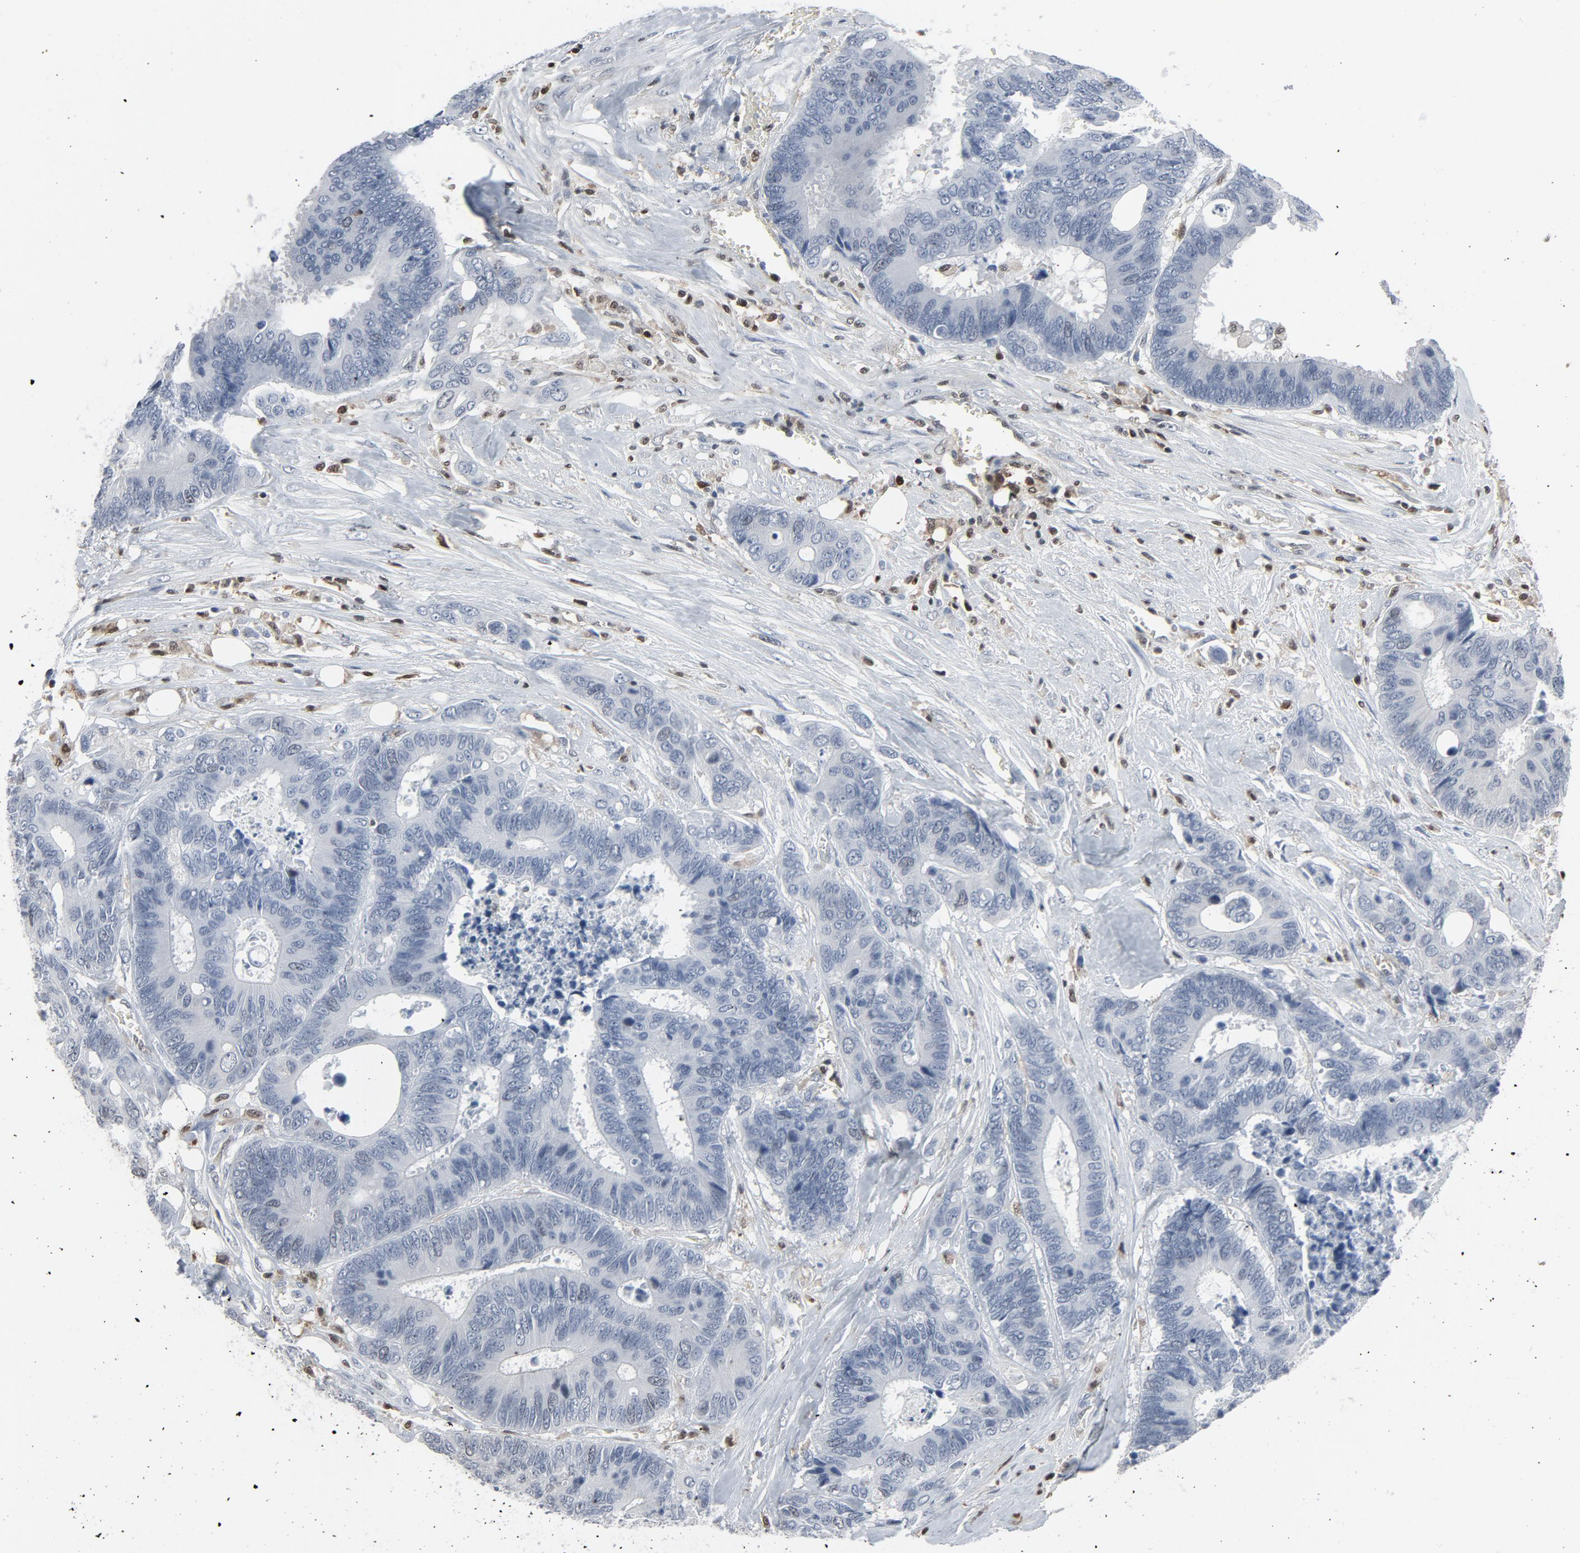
{"staining": {"intensity": "negative", "quantity": "none", "location": "none"}, "tissue": "colorectal cancer", "cell_type": "Tumor cells", "image_type": "cancer", "snomed": [{"axis": "morphology", "description": "Adenocarcinoma, NOS"}, {"axis": "topography", "description": "Rectum"}], "caption": "Micrograph shows no significant protein positivity in tumor cells of colorectal cancer.", "gene": "STAT5A", "patient": {"sex": "male", "age": 55}}